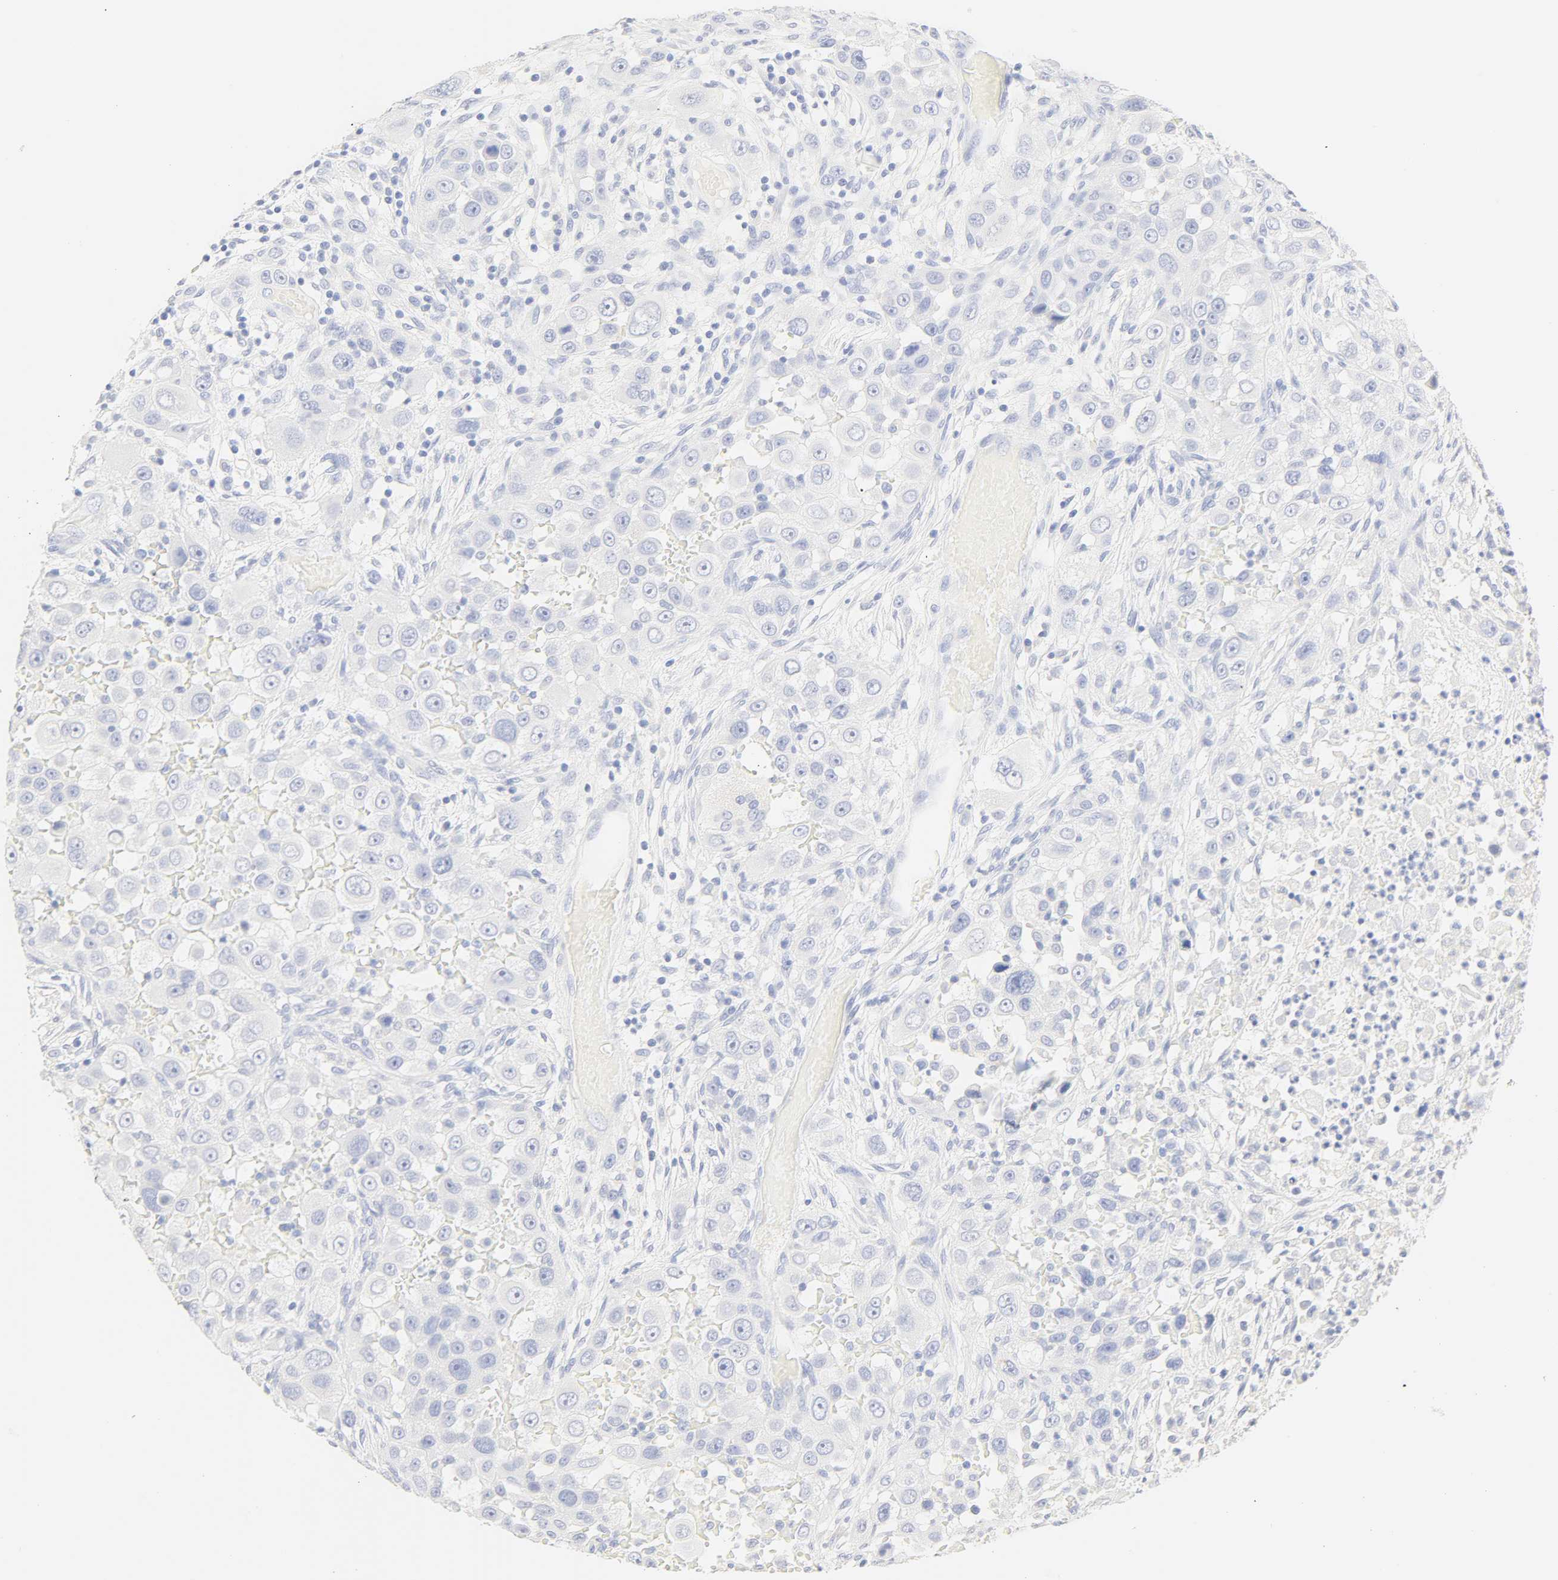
{"staining": {"intensity": "negative", "quantity": "none", "location": "none"}, "tissue": "head and neck cancer", "cell_type": "Tumor cells", "image_type": "cancer", "snomed": [{"axis": "morphology", "description": "Carcinoma, NOS"}, {"axis": "topography", "description": "Head-Neck"}], "caption": "The histopathology image demonstrates no significant staining in tumor cells of carcinoma (head and neck).", "gene": "SLCO1B3", "patient": {"sex": "male", "age": 87}}